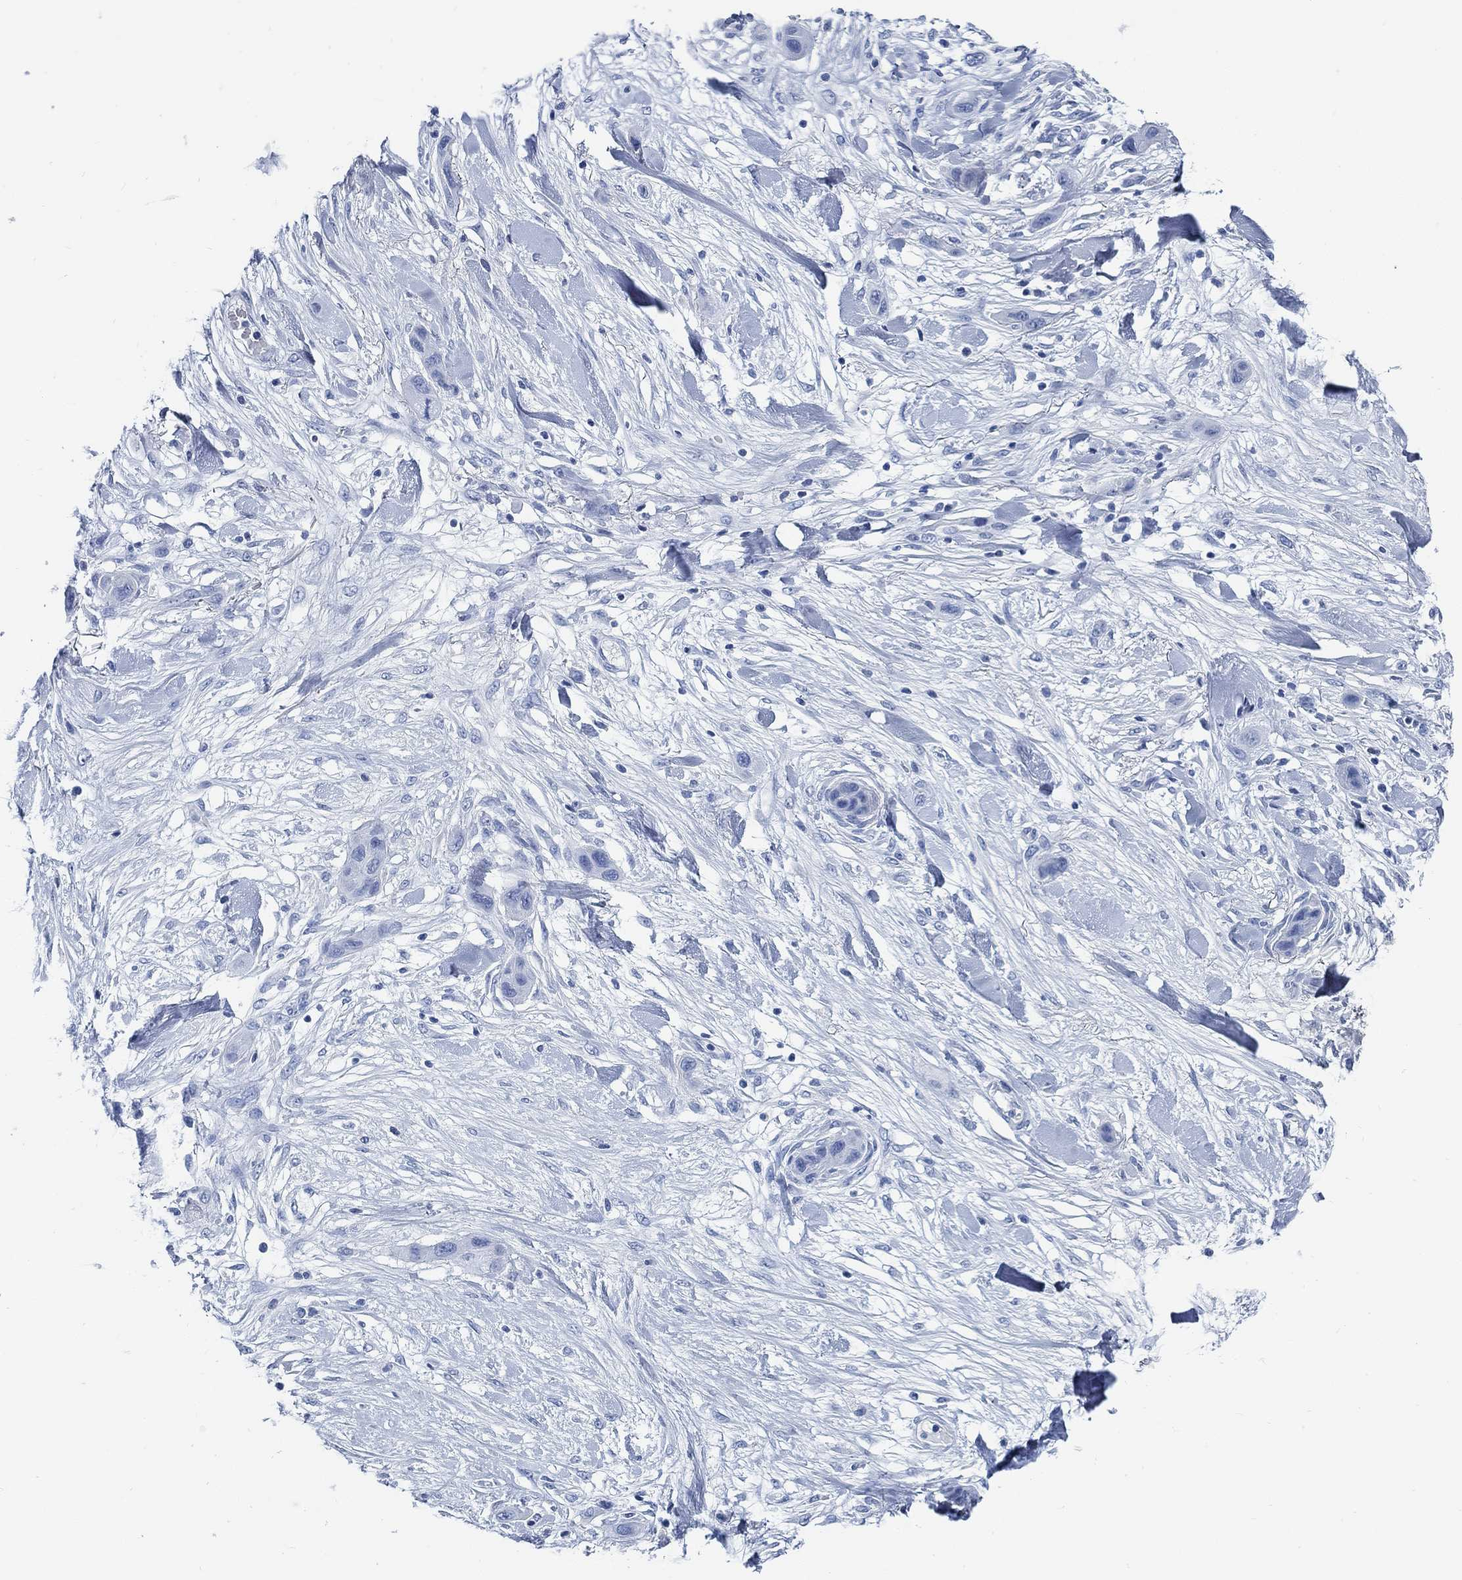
{"staining": {"intensity": "negative", "quantity": "none", "location": "none"}, "tissue": "skin cancer", "cell_type": "Tumor cells", "image_type": "cancer", "snomed": [{"axis": "morphology", "description": "Squamous cell carcinoma, NOS"}, {"axis": "topography", "description": "Skin"}], "caption": "IHC of human skin cancer shows no positivity in tumor cells.", "gene": "SLC45A1", "patient": {"sex": "male", "age": 79}}